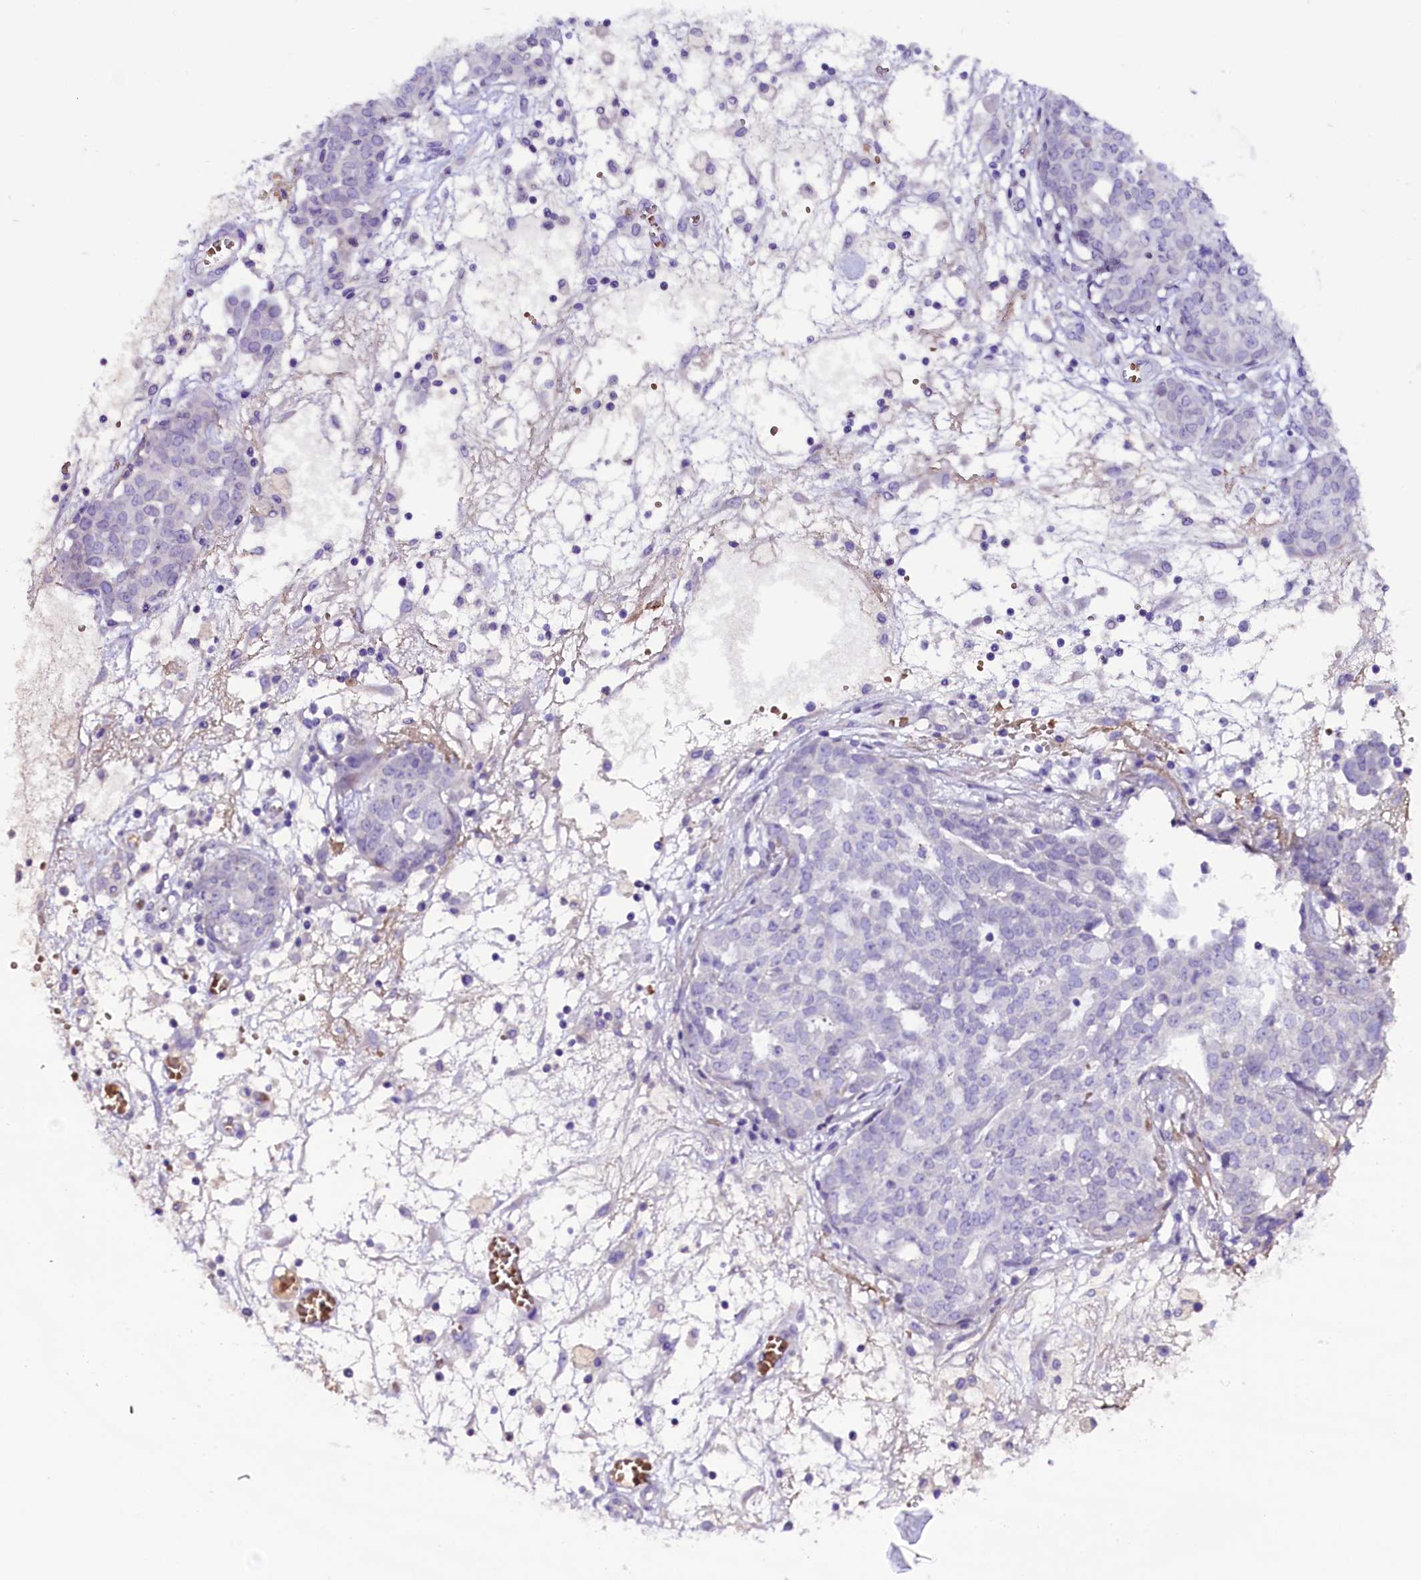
{"staining": {"intensity": "negative", "quantity": "none", "location": "none"}, "tissue": "ovarian cancer", "cell_type": "Tumor cells", "image_type": "cancer", "snomed": [{"axis": "morphology", "description": "Cystadenocarcinoma, serous, NOS"}, {"axis": "topography", "description": "Soft tissue"}, {"axis": "topography", "description": "Ovary"}], "caption": "Ovarian cancer (serous cystadenocarcinoma) stained for a protein using immunohistochemistry (IHC) demonstrates no positivity tumor cells.", "gene": "MEX3B", "patient": {"sex": "female", "age": 57}}